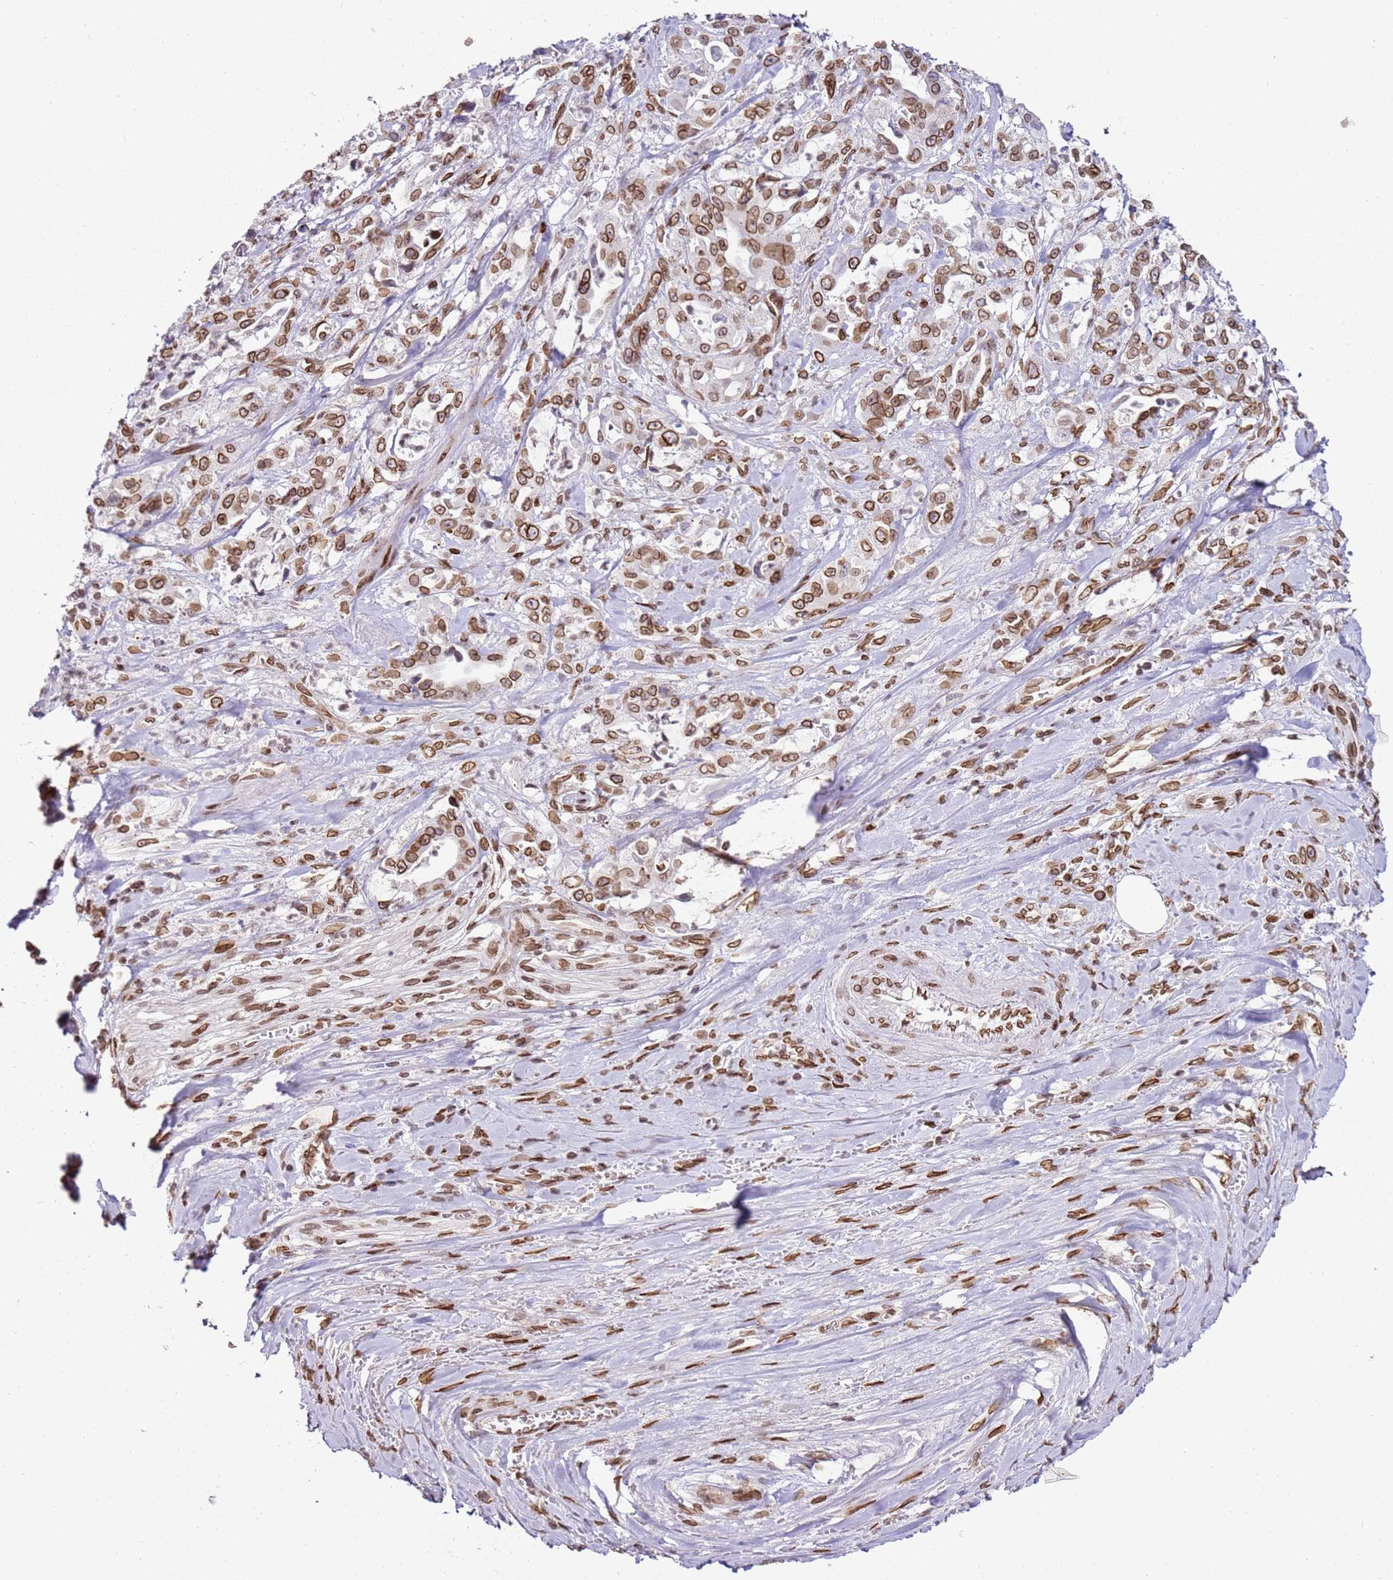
{"staining": {"intensity": "moderate", "quantity": ">75%", "location": "cytoplasmic/membranous,nuclear"}, "tissue": "pancreatic cancer", "cell_type": "Tumor cells", "image_type": "cancer", "snomed": [{"axis": "morphology", "description": "Adenocarcinoma, NOS"}, {"axis": "topography", "description": "Pancreas"}], "caption": "Protein analysis of pancreatic cancer (adenocarcinoma) tissue displays moderate cytoplasmic/membranous and nuclear positivity in about >75% of tumor cells.", "gene": "POU6F1", "patient": {"sex": "female", "age": 61}}